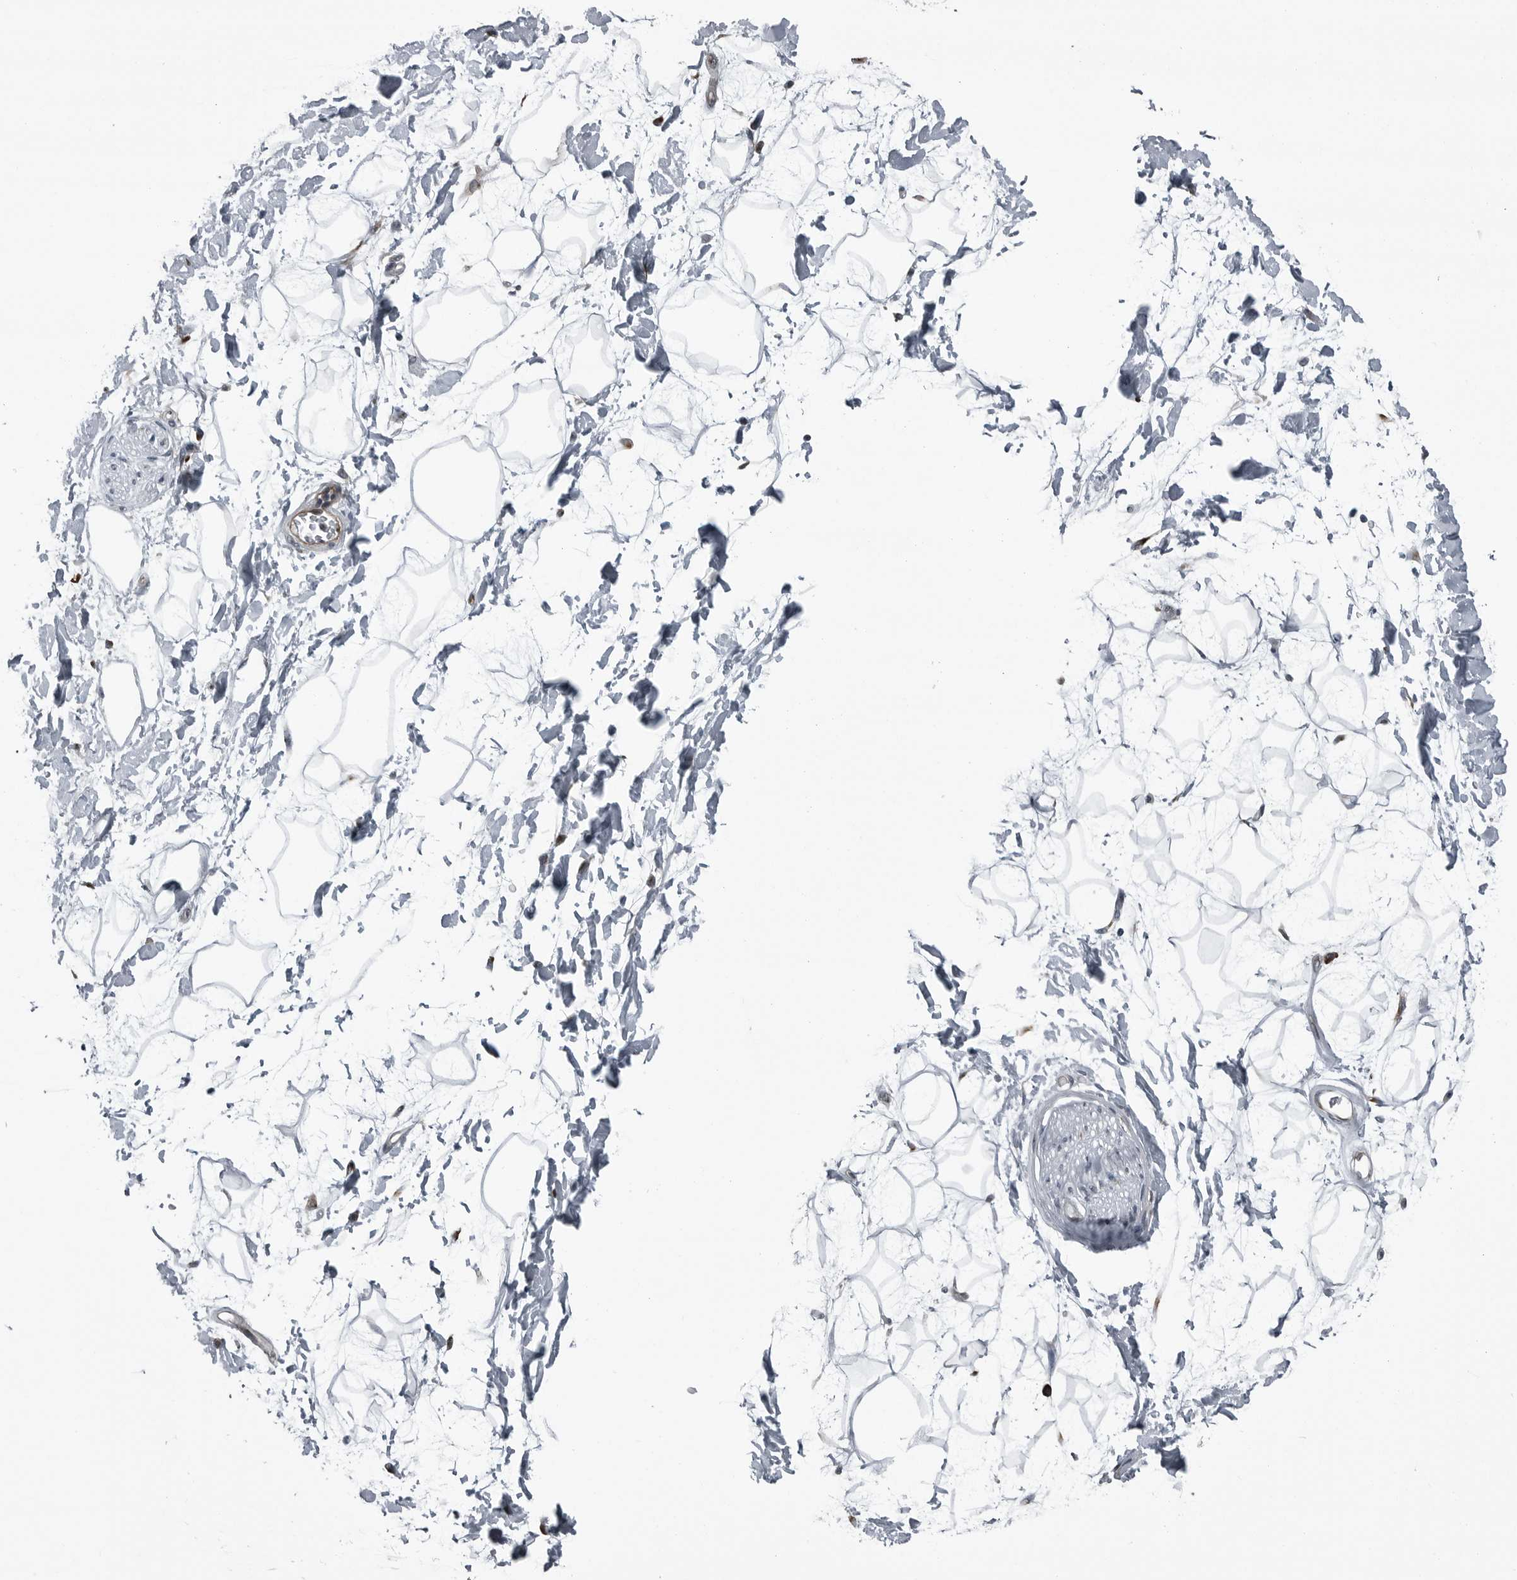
{"staining": {"intensity": "negative", "quantity": "none", "location": "none"}, "tissue": "adipose tissue", "cell_type": "Adipocytes", "image_type": "normal", "snomed": [{"axis": "morphology", "description": "Normal tissue, NOS"}, {"axis": "topography", "description": "Soft tissue"}], "caption": "A high-resolution photomicrograph shows immunohistochemistry (IHC) staining of unremarkable adipose tissue, which displays no significant staining in adipocytes.", "gene": "CEP85", "patient": {"sex": "male", "age": 72}}